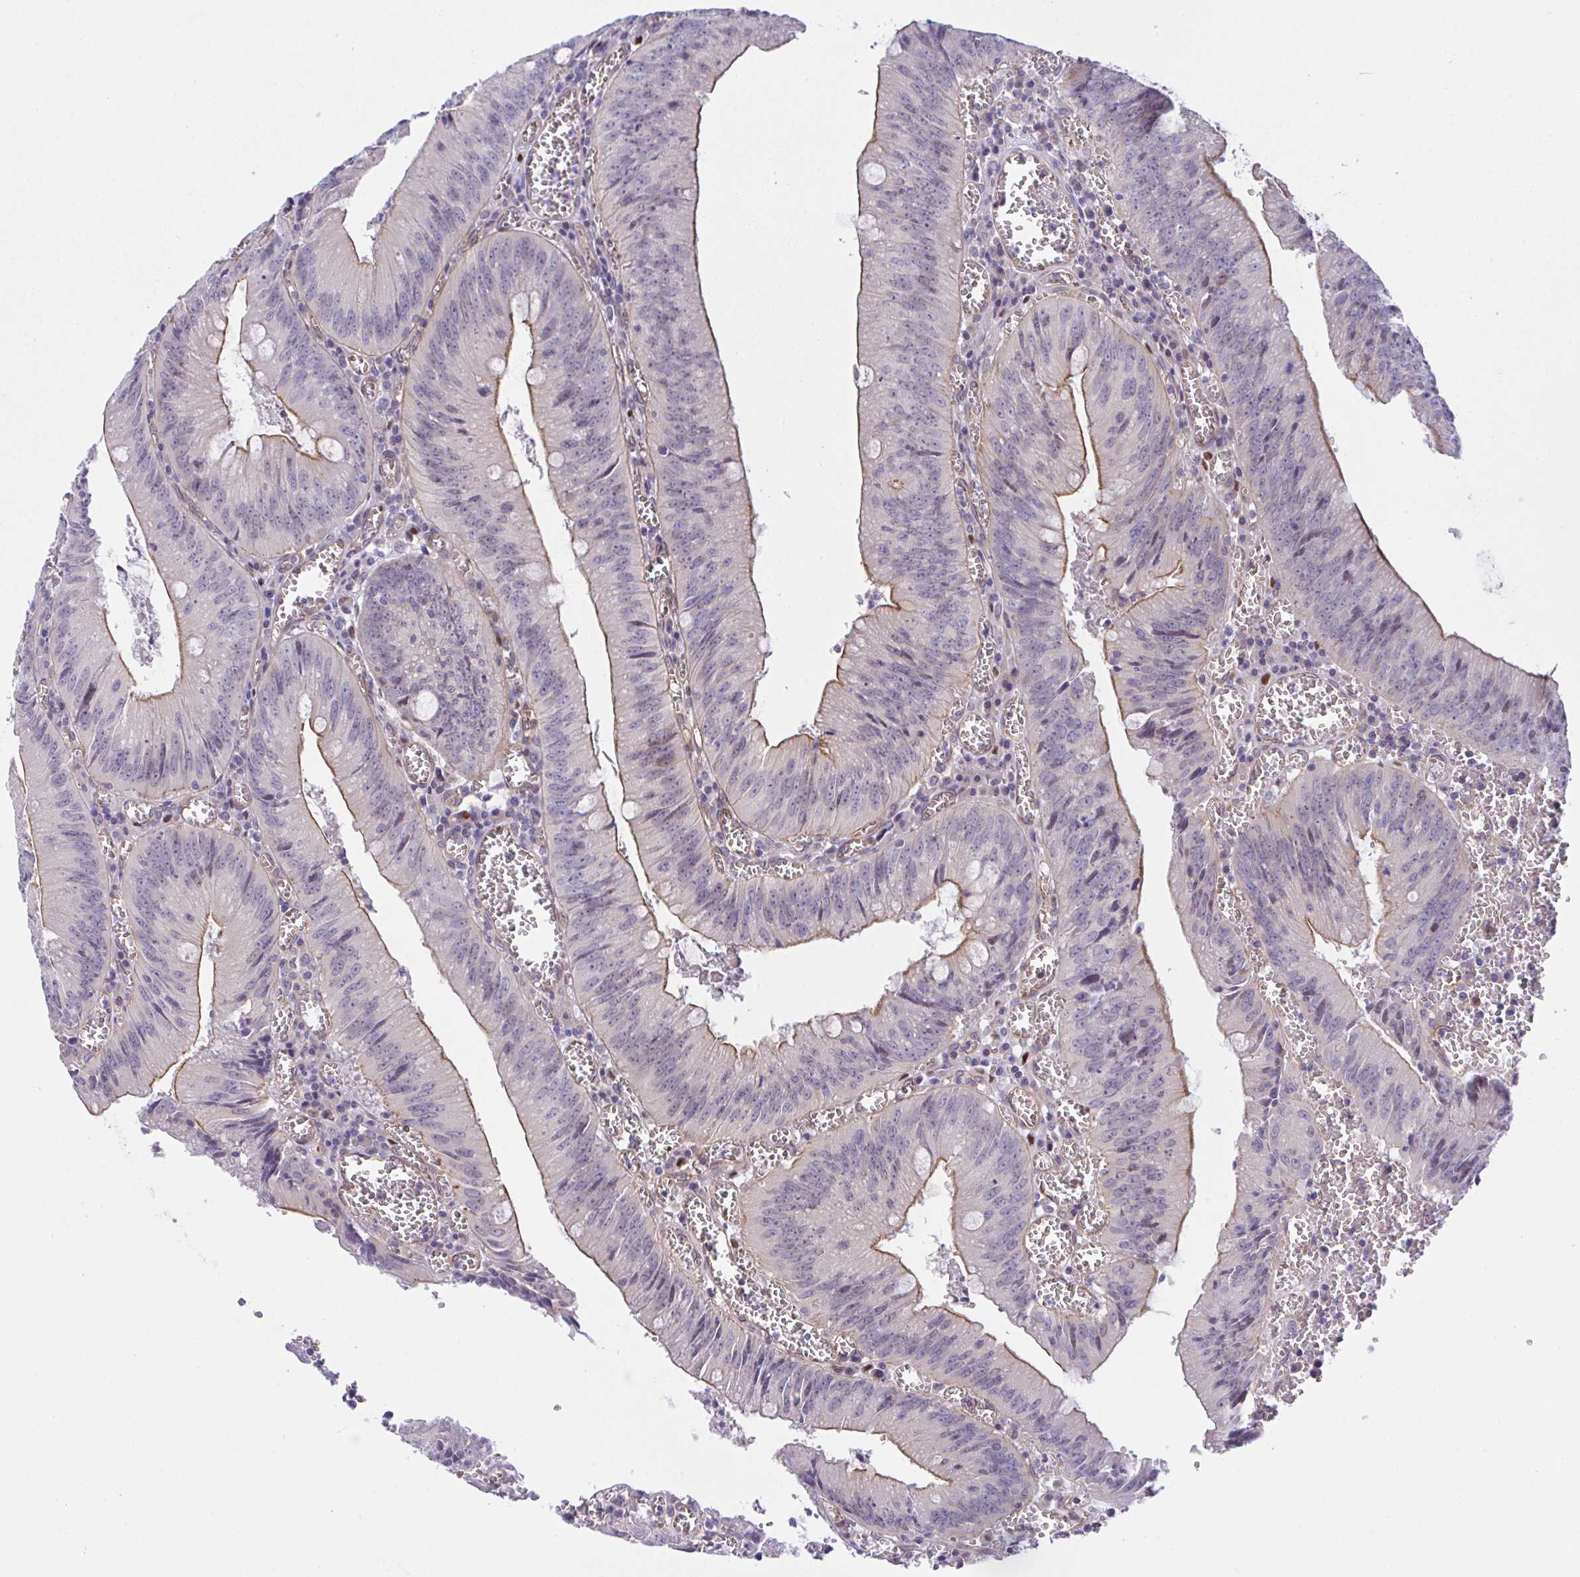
{"staining": {"intensity": "moderate", "quantity": "25%-75%", "location": "cytoplasmic/membranous"}, "tissue": "colorectal cancer", "cell_type": "Tumor cells", "image_type": "cancer", "snomed": [{"axis": "morphology", "description": "Adenocarcinoma, NOS"}, {"axis": "topography", "description": "Rectum"}], "caption": "Immunohistochemical staining of adenocarcinoma (colorectal) exhibits medium levels of moderate cytoplasmic/membranous protein positivity in about 25%-75% of tumor cells. (DAB IHC, brown staining for protein, blue staining for nuclei).", "gene": "ZBED3", "patient": {"sex": "female", "age": 81}}